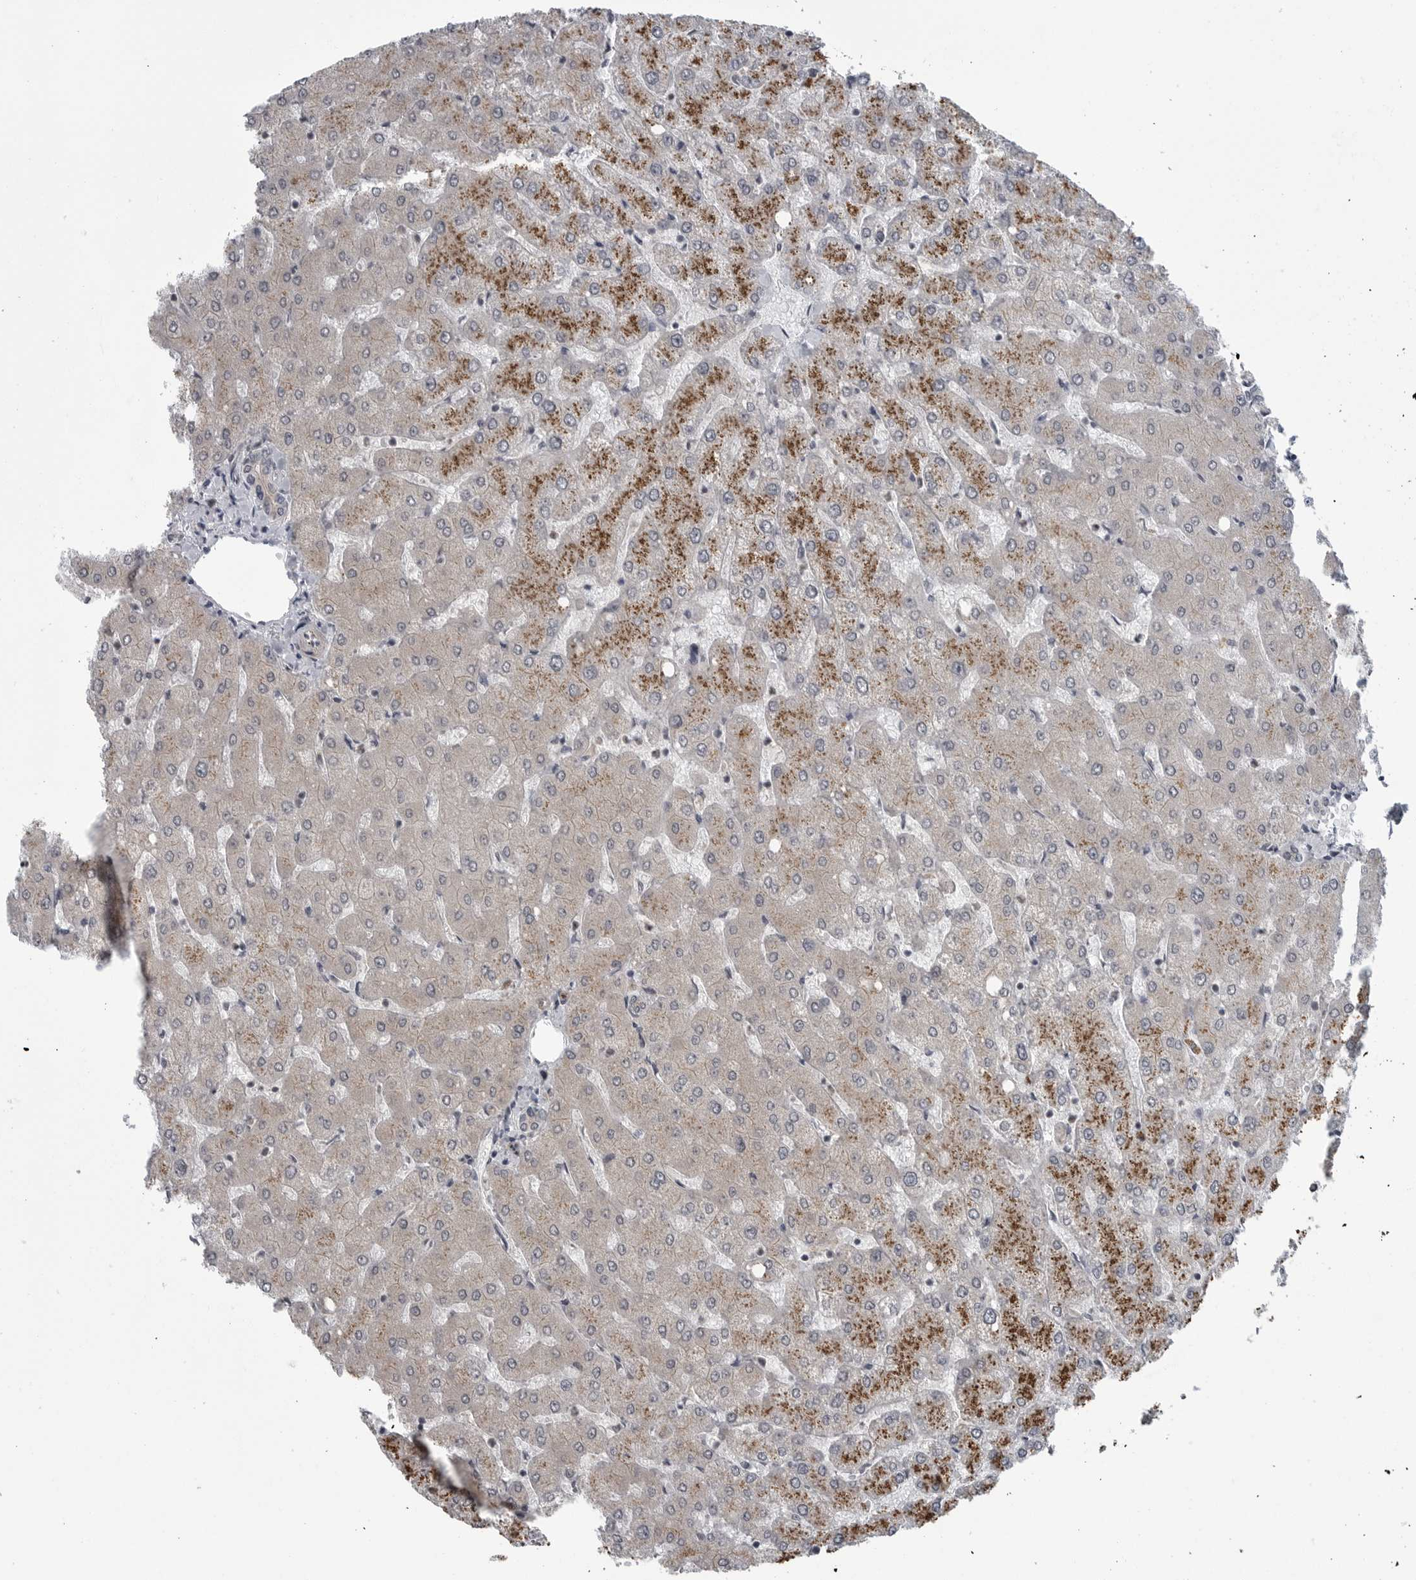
{"staining": {"intensity": "negative", "quantity": "none", "location": "none"}, "tissue": "liver", "cell_type": "Cholangiocytes", "image_type": "normal", "snomed": [{"axis": "morphology", "description": "Normal tissue, NOS"}, {"axis": "topography", "description": "Liver"}], "caption": "IHC histopathology image of normal liver stained for a protein (brown), which exhibits no expression in cholangiocytes.", "gene": "FAAP100", "patient": {"sex": "female", "age": 54}}